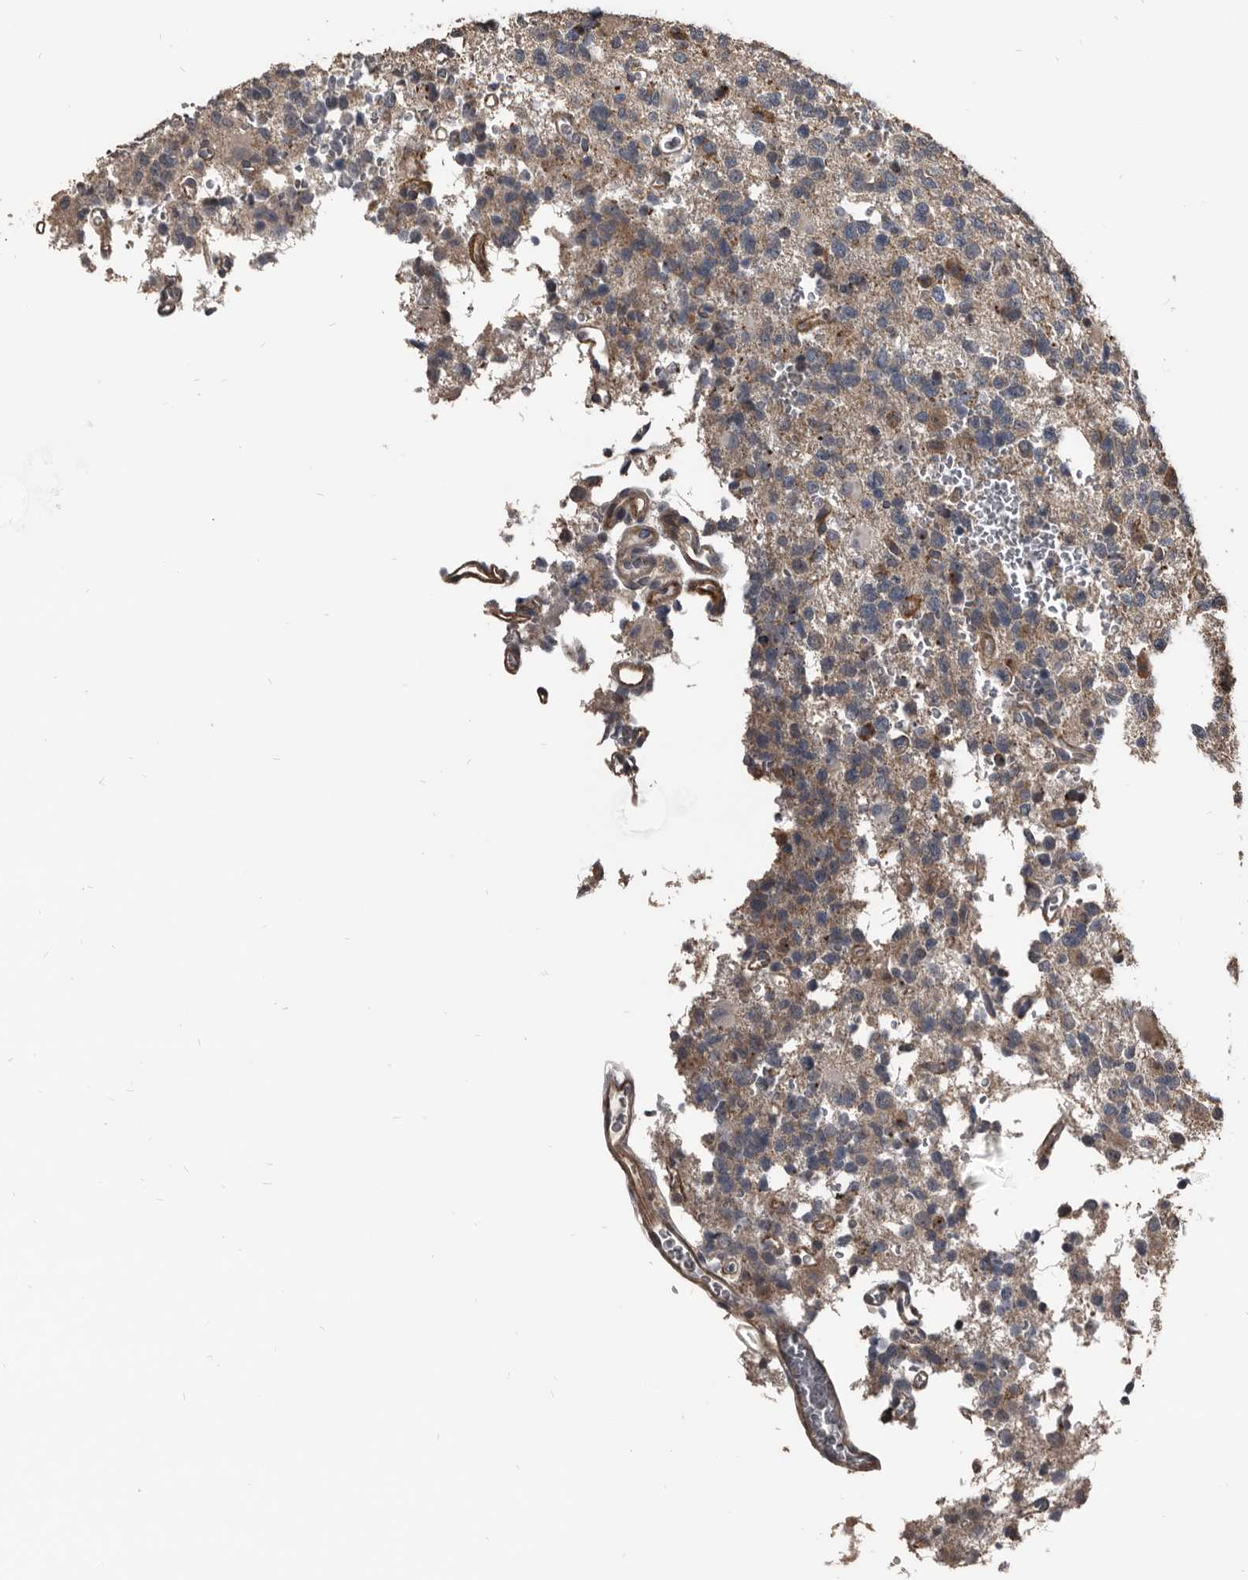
{"staining": {"intensity": "weak", "quantity": "25%-75%", "location": "cytoplasmic/membranous"}, "tissue": "glioma", "cell_type": "Tumor cells", "image_type": "cancer", "snomed": [{"axis": "morphology", "description": "Glioma, malignant, High grade"}, {"axis": "topography", "description": "Brain"}], "caption": "Immunohistochemical staining of human glioma shows low levels of weak cytoplasmic/membranous expression in about 25%-75% of tumor cells.", "gene": "DHPS", "patient": {"sex": "female", "age": 62}}